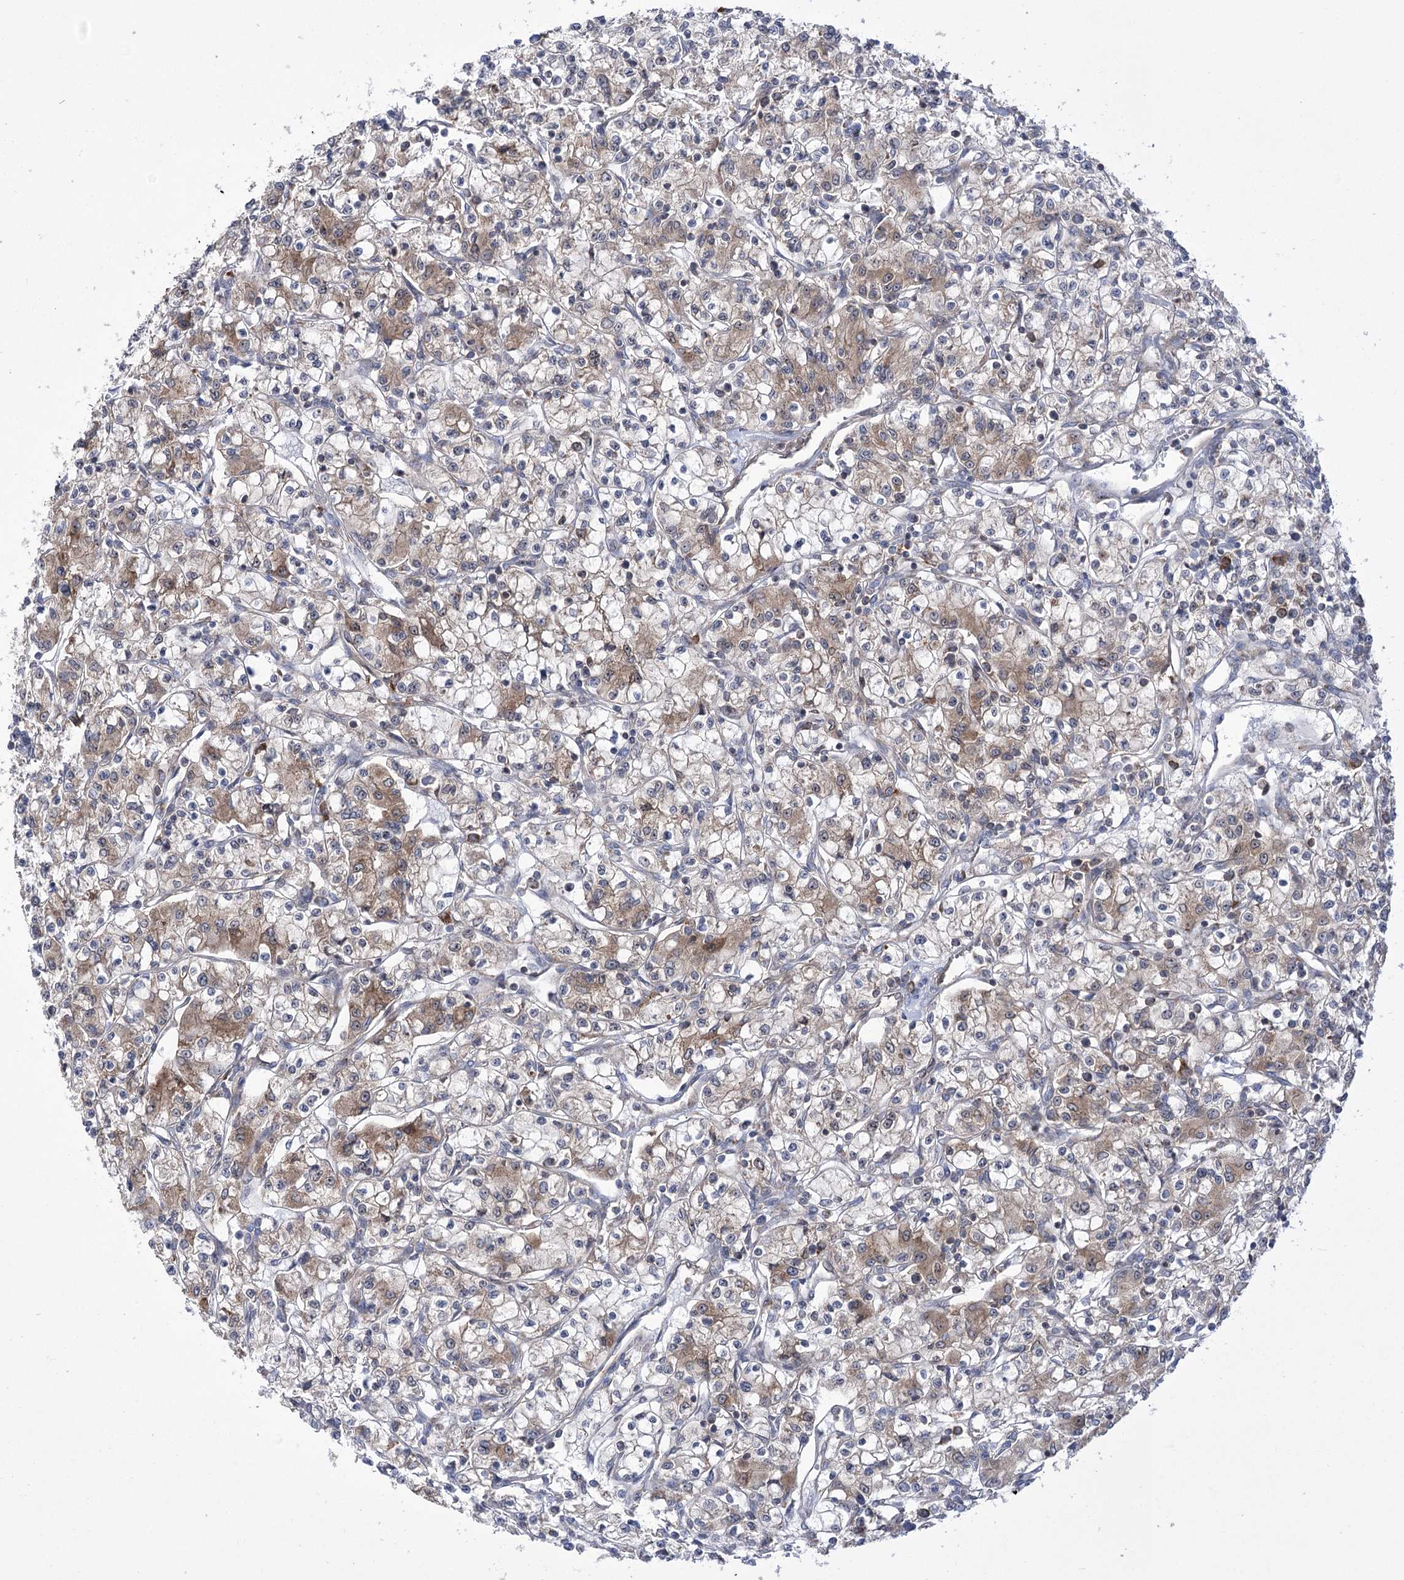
{"staining": {"intensity": "moderate", "quantity": "<25%", "location": "cytoplasmic/membranous"}, "tissue": "renal cancer", "cell_type": "Tumor cells", "image_type": "cancer", "snomed": [{"axis": "morphology", "description": "Adenocarcinoma, NOS"}, {"axis": "topography", "description": "Kidney"}], "caption": "Protein expression analysis of human adenocarcinoma (renal) reveals moderate cytoplasmic/membranous positivity in approximately <25% of tumor cells. The staining was performed using DAB, with brown indicating positive protein expression. Nuclei are stained blue with hematoxylin.", "gene": "ZNF622", "patient": {"sex": "female", "age": 59}}